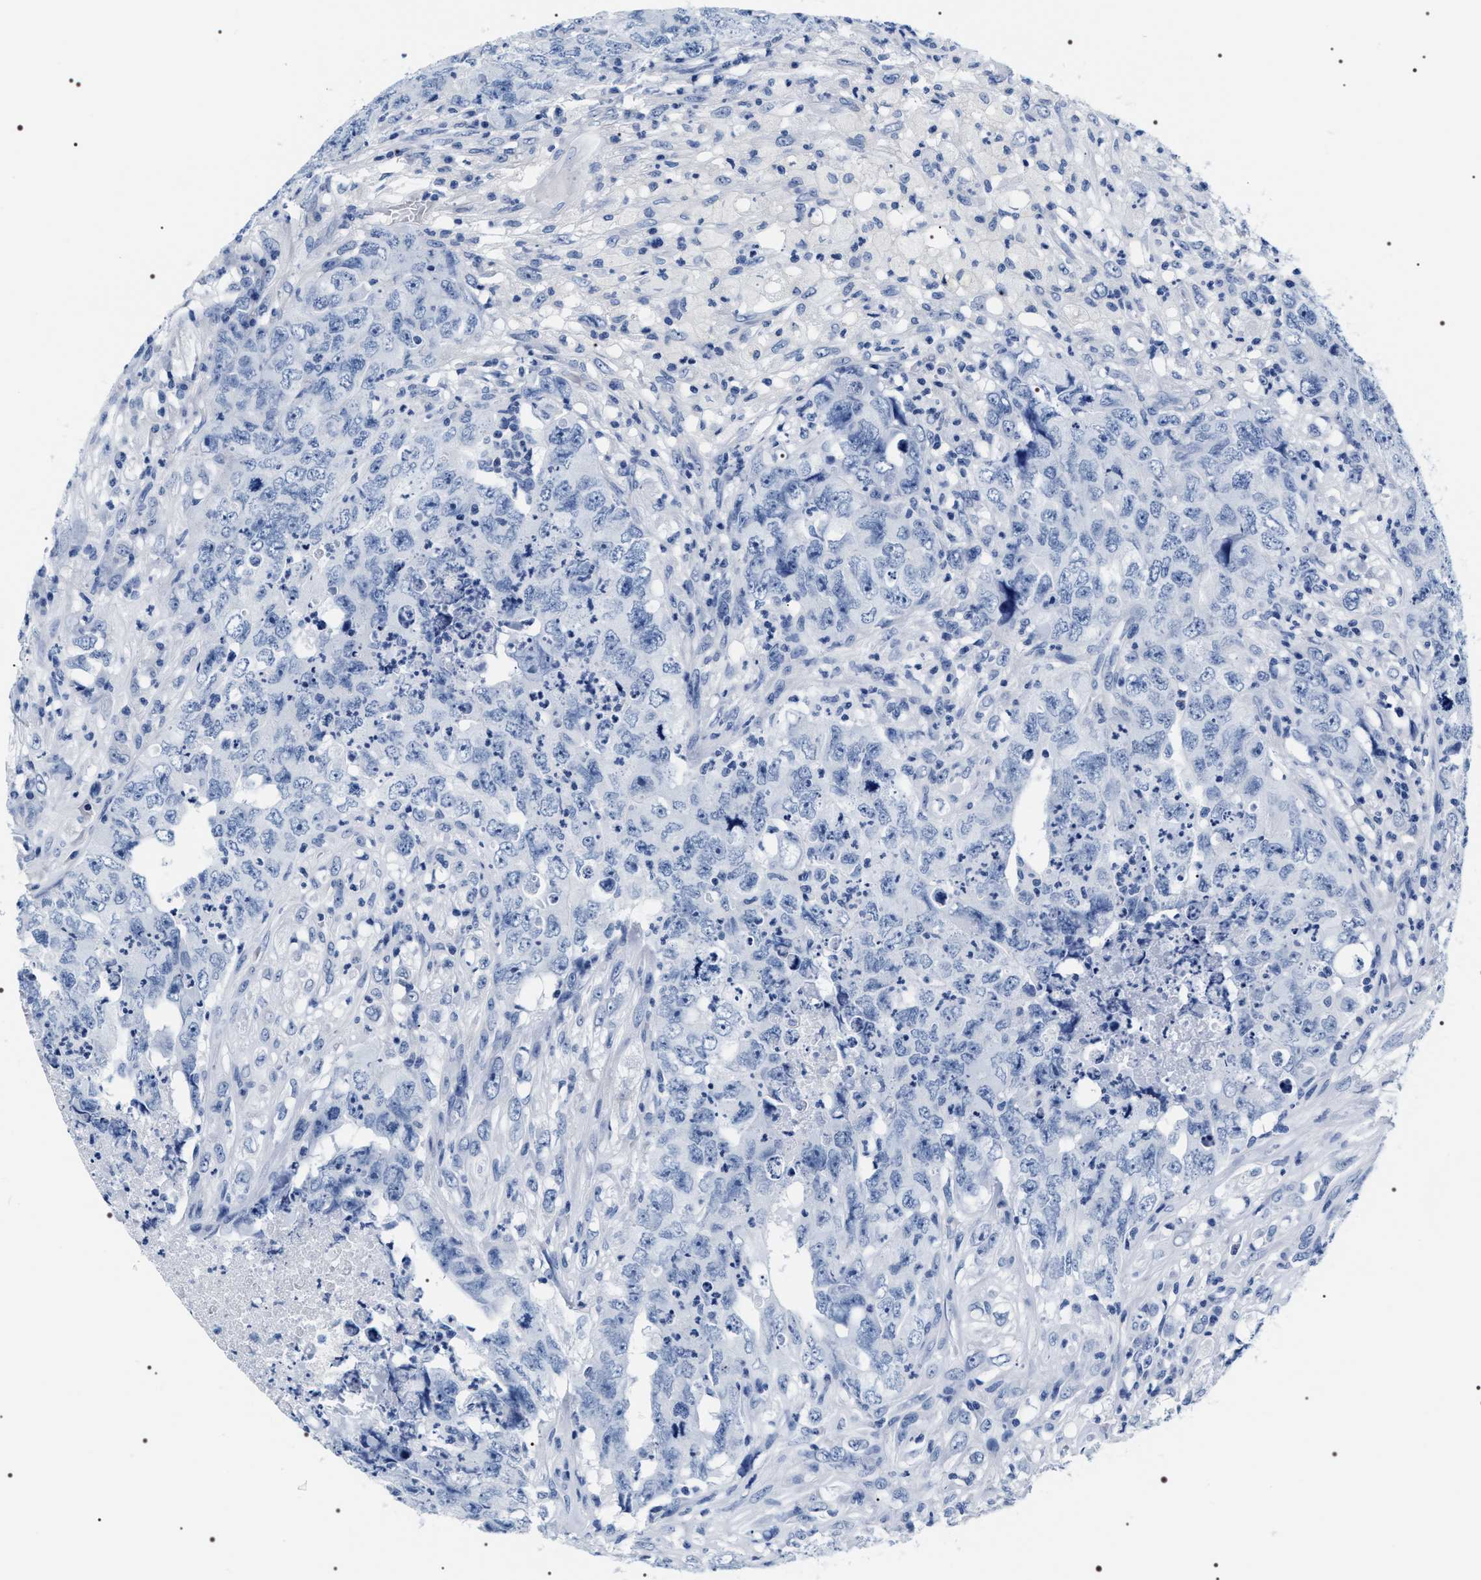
{"staining": {"intensity": "negative", "quantity": "none", "location": "none"}, "tissue": "testis cancer", "cell_type": "Tumor cells", "image_type": "cancer", "snomed": [{"axis": "morphology", "description": "Carcinoma, Embryonal, NOS"}, {"axis": "topography", "description": "Testis"}], "caption": "Embryonal carcinoma (testis) was stained to show a protein in brown. There is no significant positivity in tumor cells. Brightfield microscopy of IHC stained with DAB (brown) and hematoxylin (blue), captured at high magnification.", "gene": "ADH4", "patient": {"sex": "male", "age": 32}}